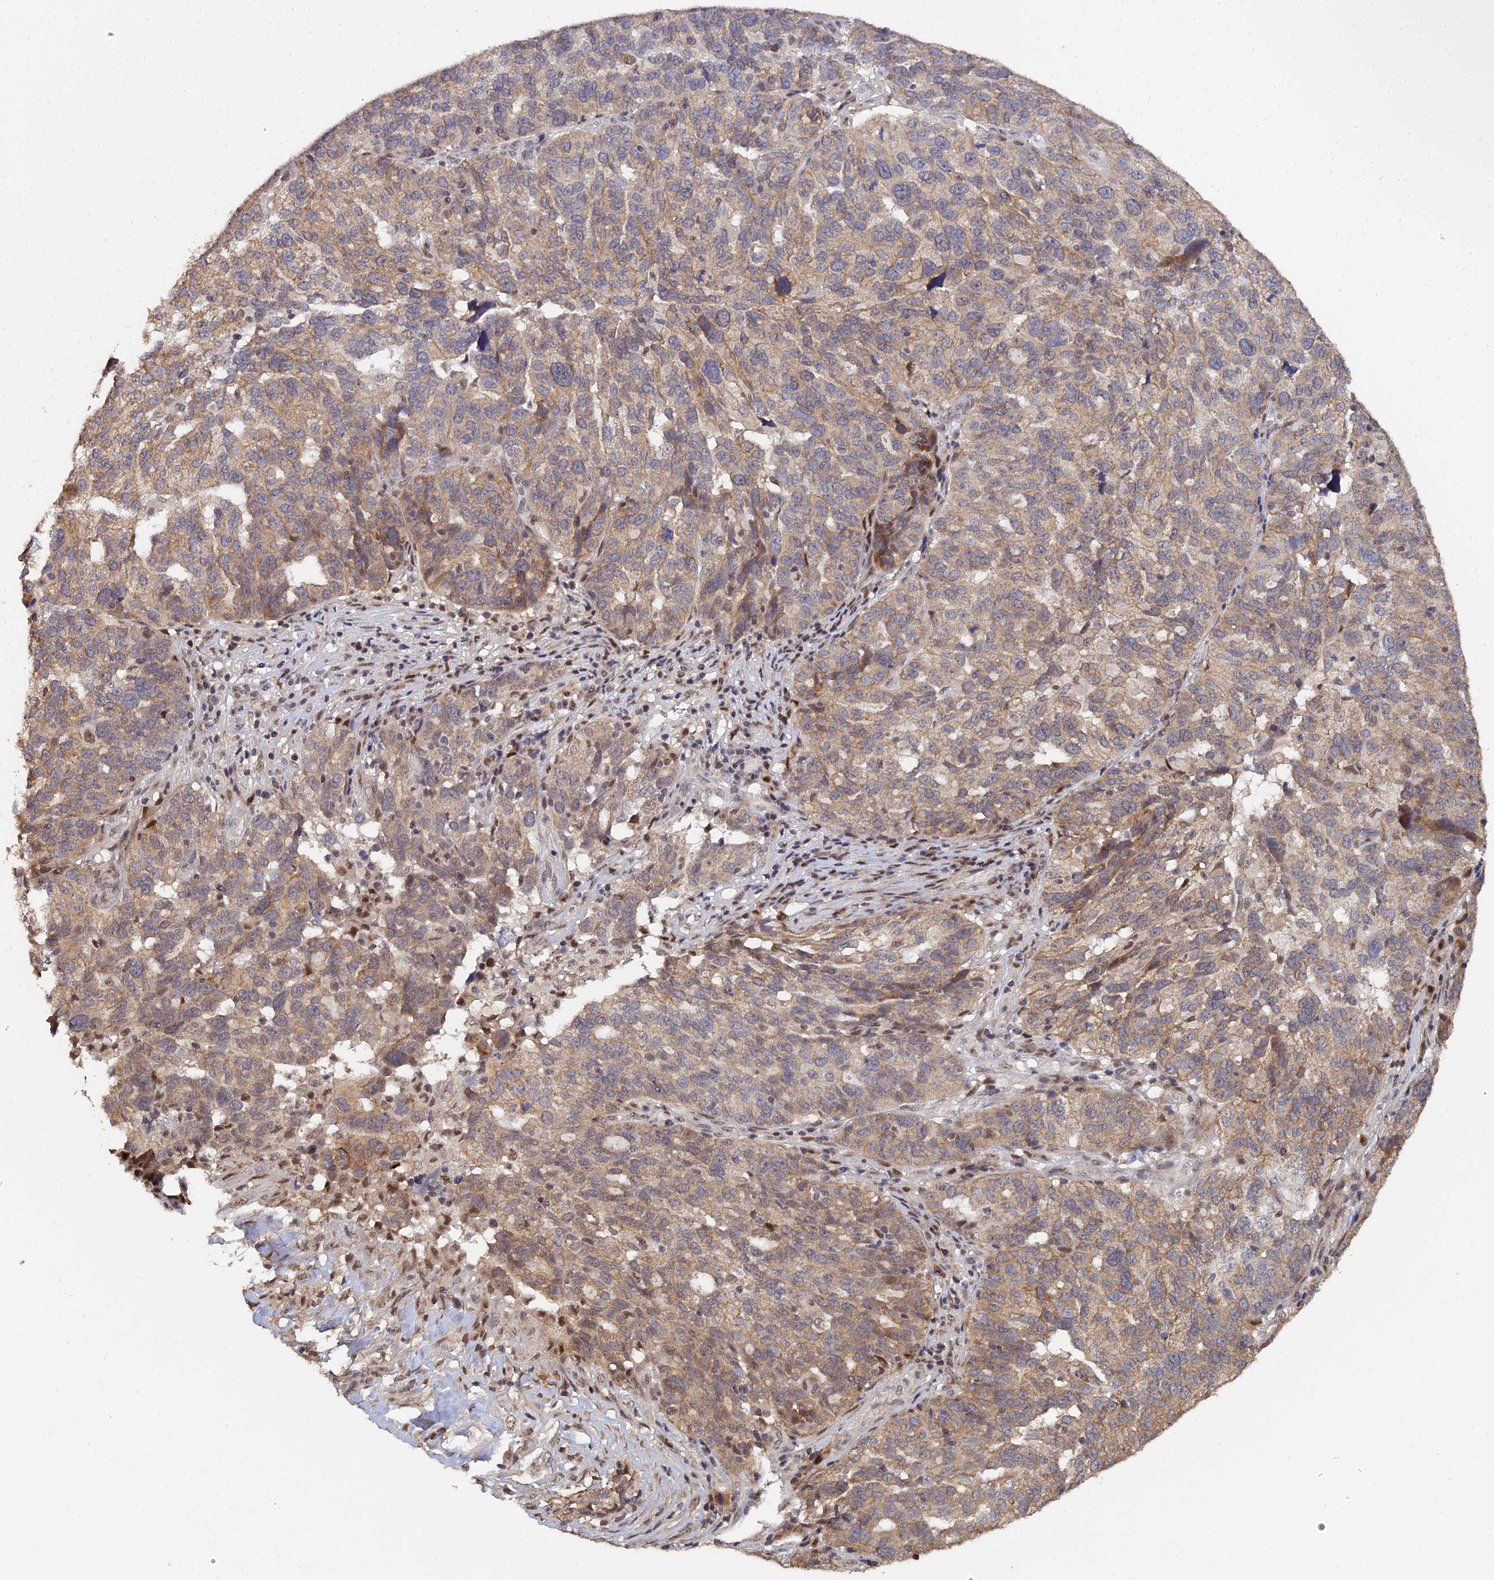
{"staining": {"intensity": "weak", "quantity": ">75%", "location": "cytoplasmic/membranous"}, "tissue": "ovarian cancer", "cell_type": "Tumor cells", "image_type": "cancer", "snomed": [{"axis": "morphology", "description": "Cystadenocarcinoma, serous, NOS"}, {"axis": "topography", "description": "Ovary"}], "caption": "IHC (DAB) staining of human ovarian cancer shows weak cytoplasmic/membranous protein positivity in about >75% of tumor cells. (DAB = brown stain, brightfield microscopy at high magnification).", "gene": "ERCC5", "patient": {"sex": "female", "age": 59}}